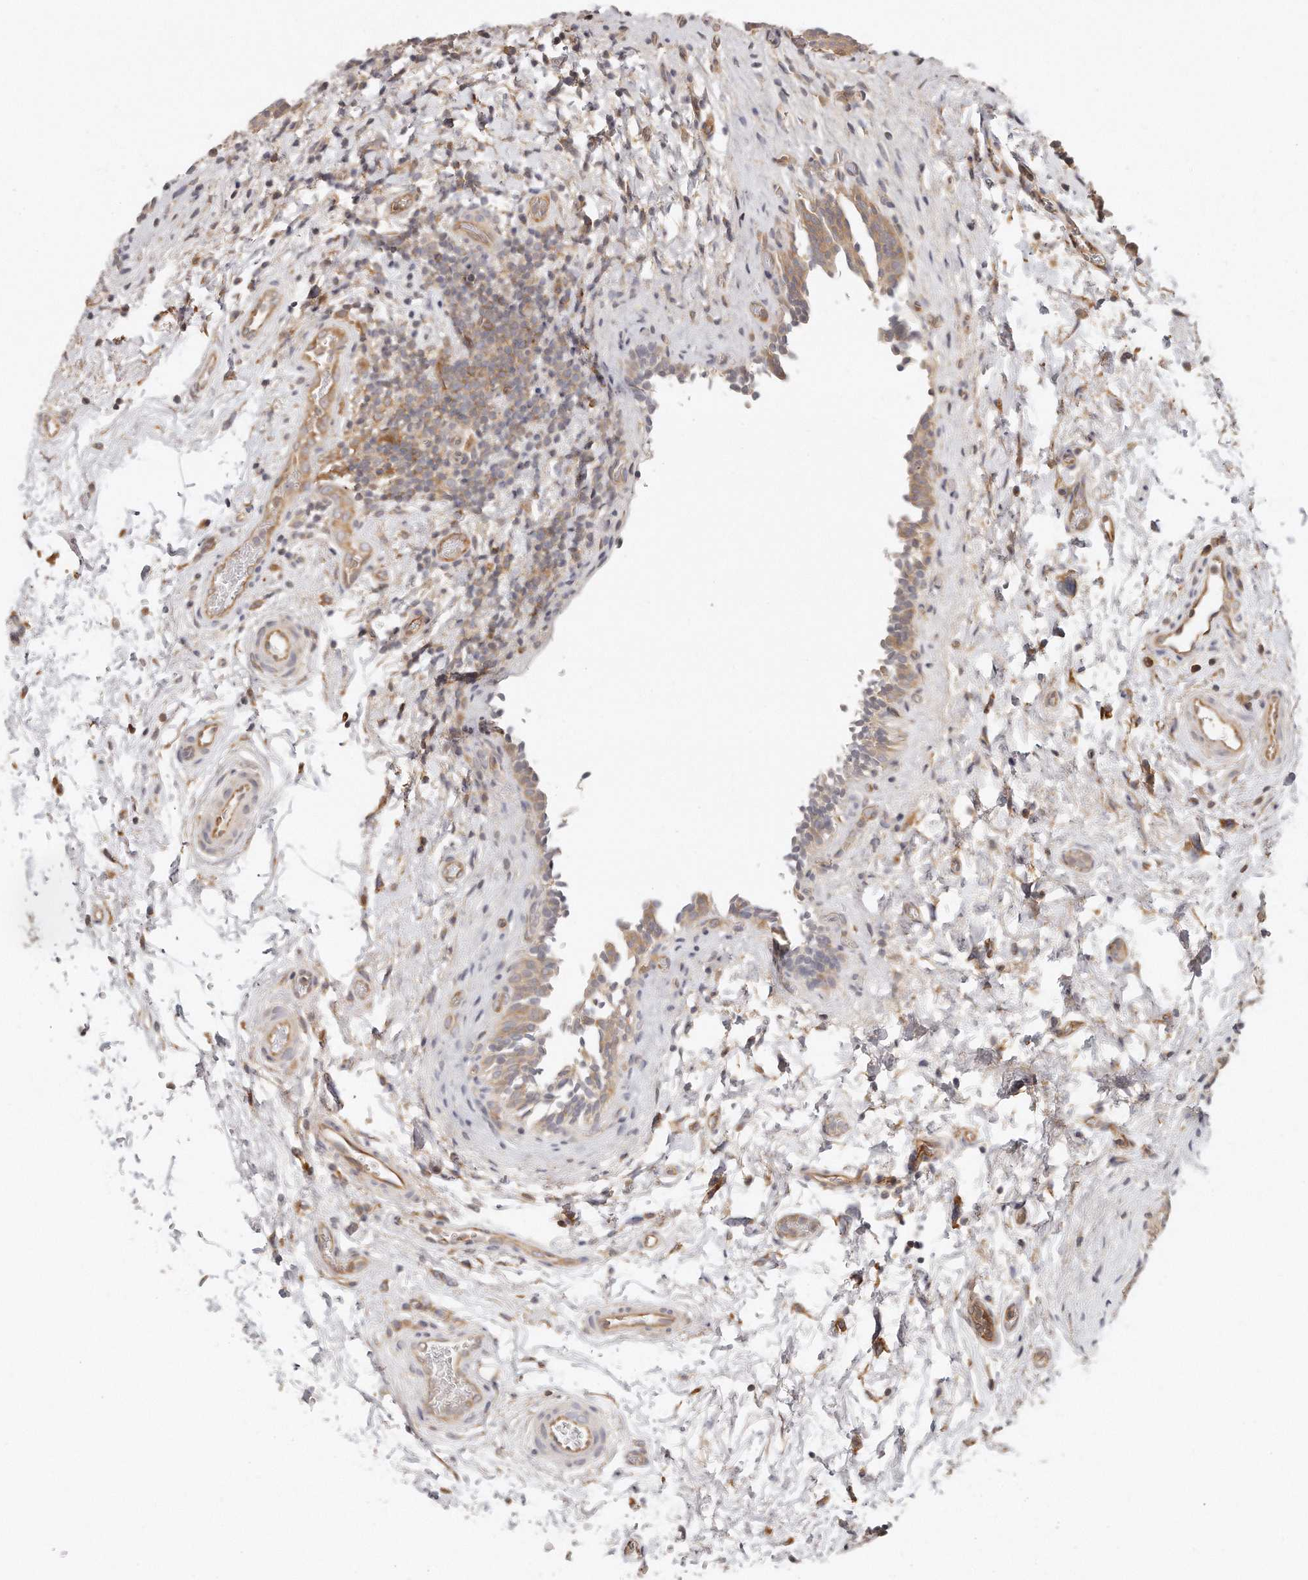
{"staining": {"intensity": "weak", "quantity": "25%-75%", "location": "cytoplasmic/membranous"}, "tissue": "urinary bladder", "cell_type": "Urothelial cells", "image_type": "normal", "snomed": [{"axis": "morphology", "description": "Normal tissue, NOS"}, {"axis": "topography", "description": "Urinary bladder"}], "caption": "Protein staining of benign urinary bladder exhibits weak cytoplasmic/membranous expression in approximately 25%-75% of urothelial cells.", "gene": "TTLL4", "patient": {"sex": "male", "age": 83}}